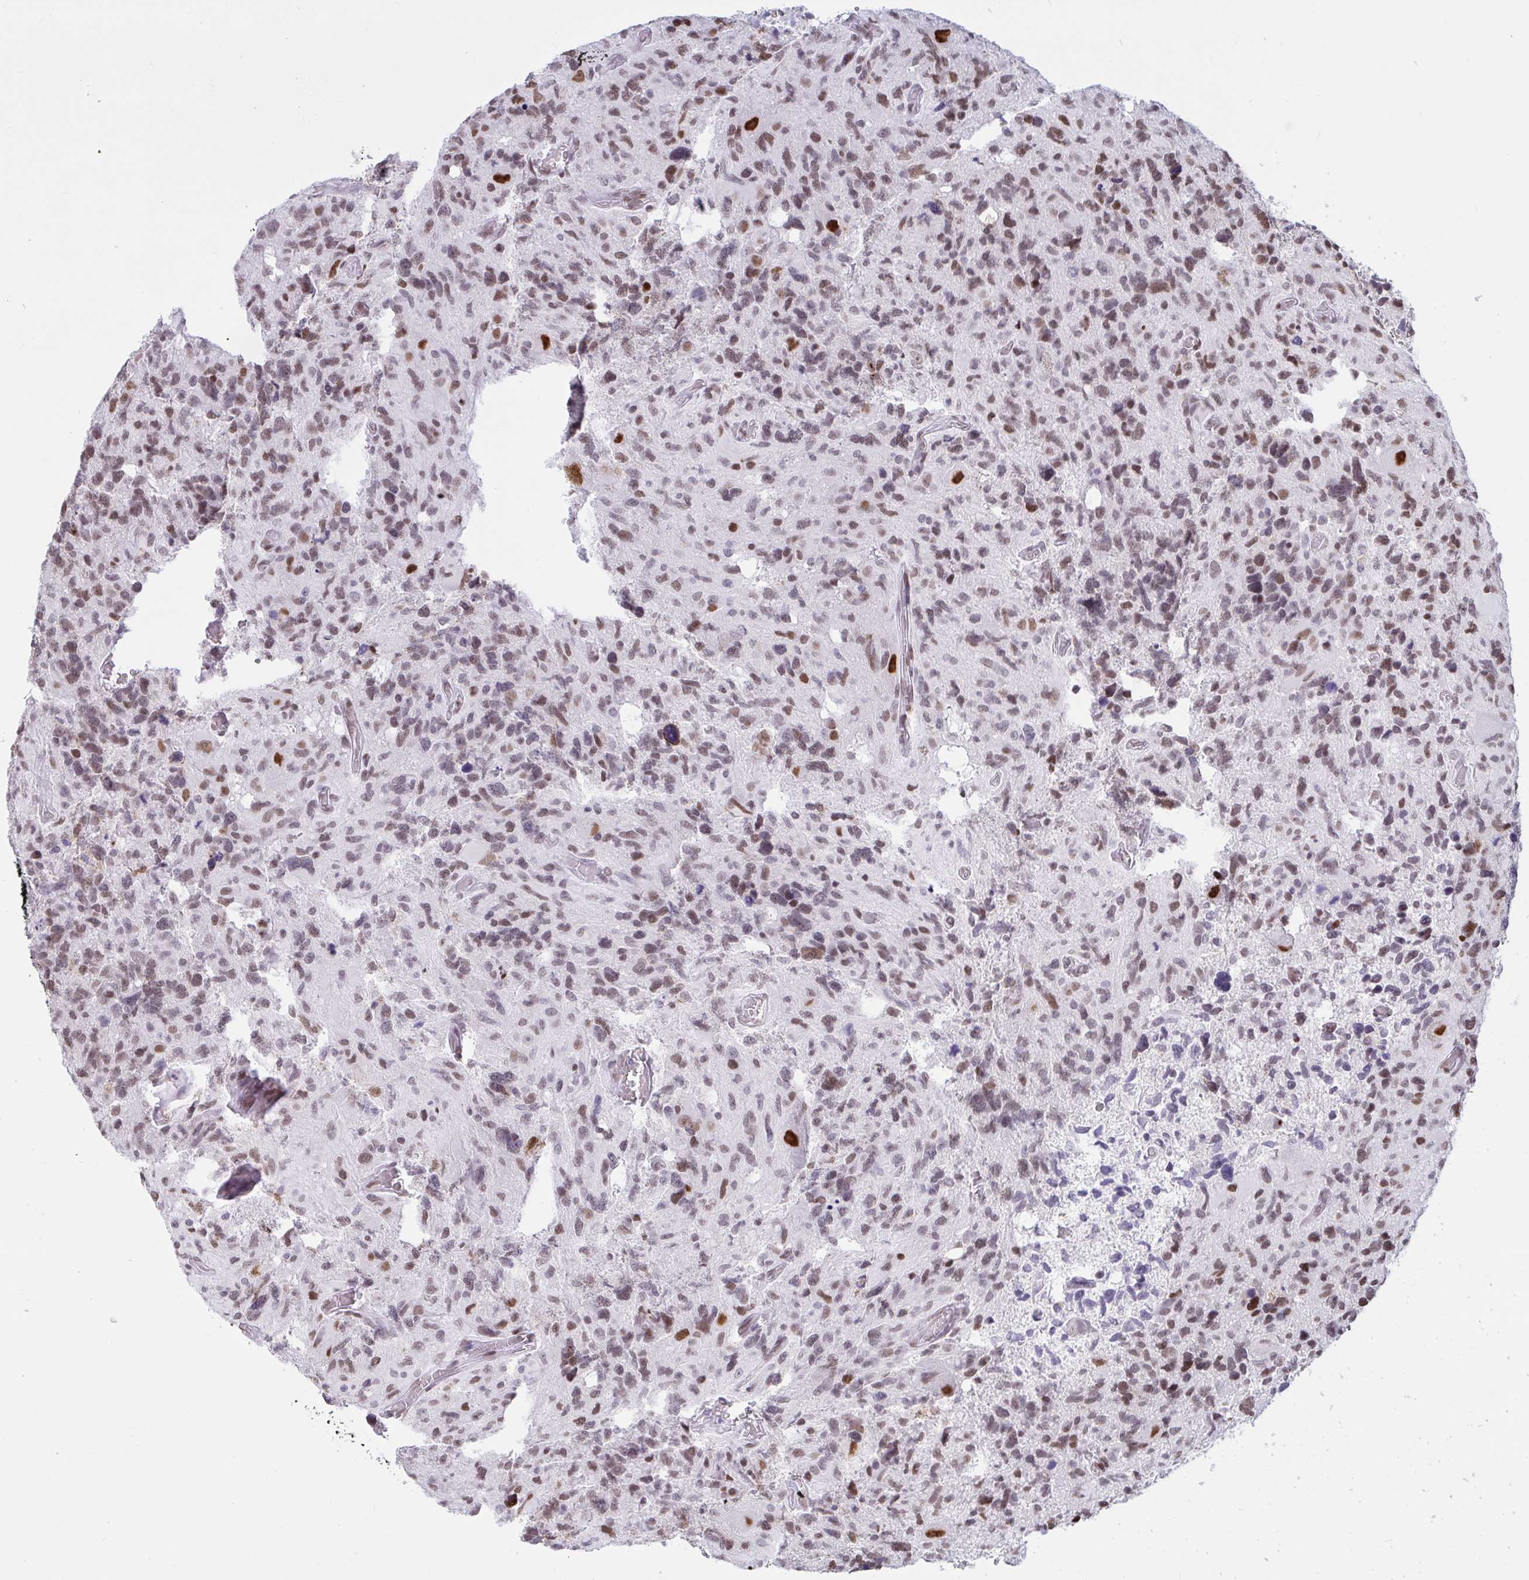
{"staining": {"intensity": "moderate", "quantity": "25%-75%", "location": "nuclear"}, "tissue": "glioma", "cell_type": "Tumor cells", "image_type": "cancer", "snomed": [{"axis": "morphology", "description": "Glioma, malignant, High grade"}, {"axis": "topography", "description": "Brain"}], "caption": "Immunohistochemical staining of human glioma reveals medium levels of moderate nuclear protein positivity in approximately 25%-75% of tumor cells.", "gene": "CBFA2T2", "patient": {"sex": "male", "age": 49}}